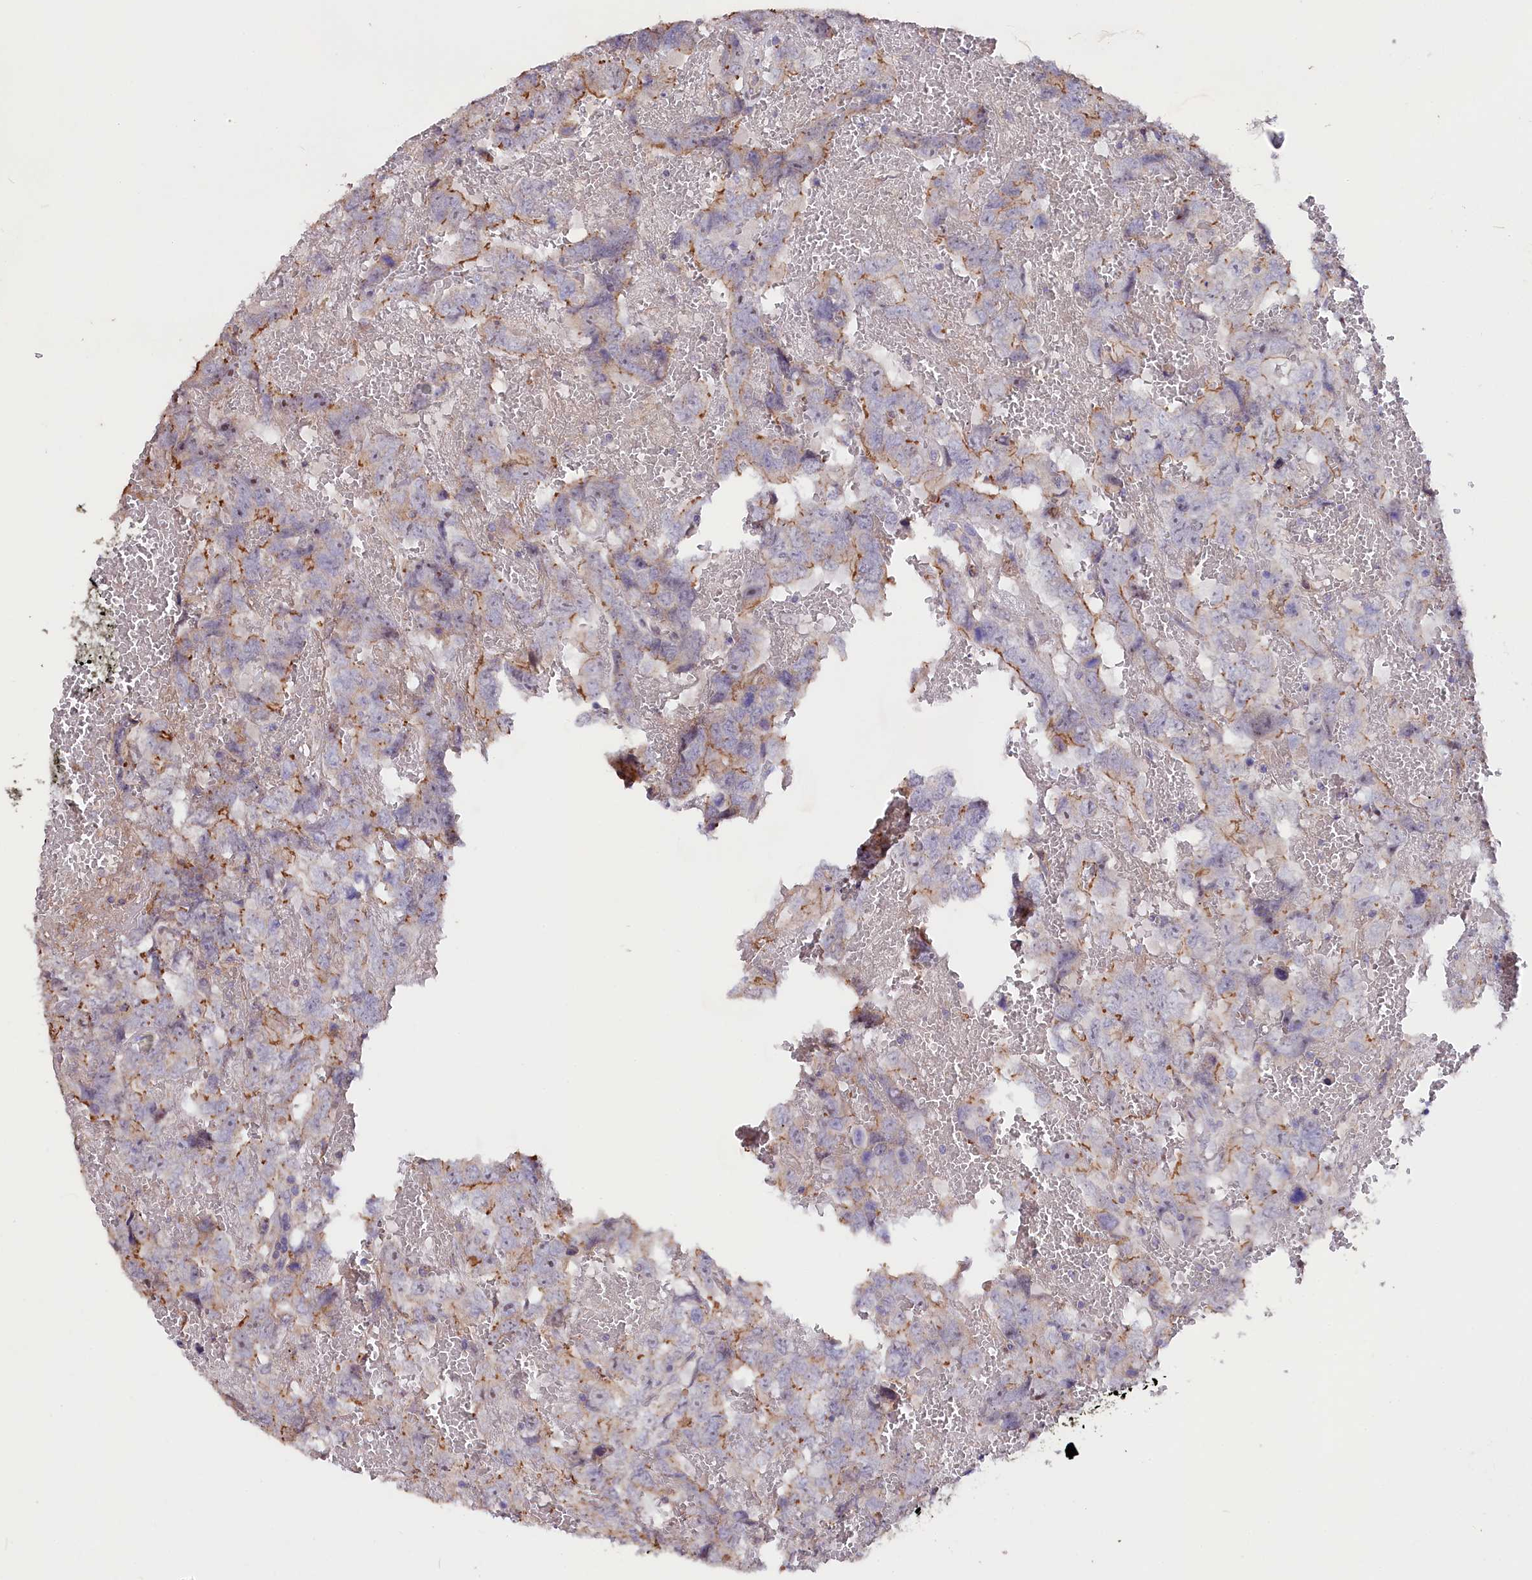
{"staining": {"intensity": "moderate", "quantity": "<25%", "location": "cytoplasmic/membranous"}, "tissue": "testis cancer", "cell_type": "Tumor cells", "image_type": "cancer", "snomed": [{"axis": "morphology", "description": "Carcinoma, Embryonal, NOS"}, {"axis": "topography", "description": "Testis"}], "caption": "Protein expression analysis of human embryonal carcinoma (testis) reveals moderate cytoplasmic/membranous staining in approximately <25% of tumor cells.", "gene": "RPUSD3", "patient": {"sex": "male", "age": 45}}